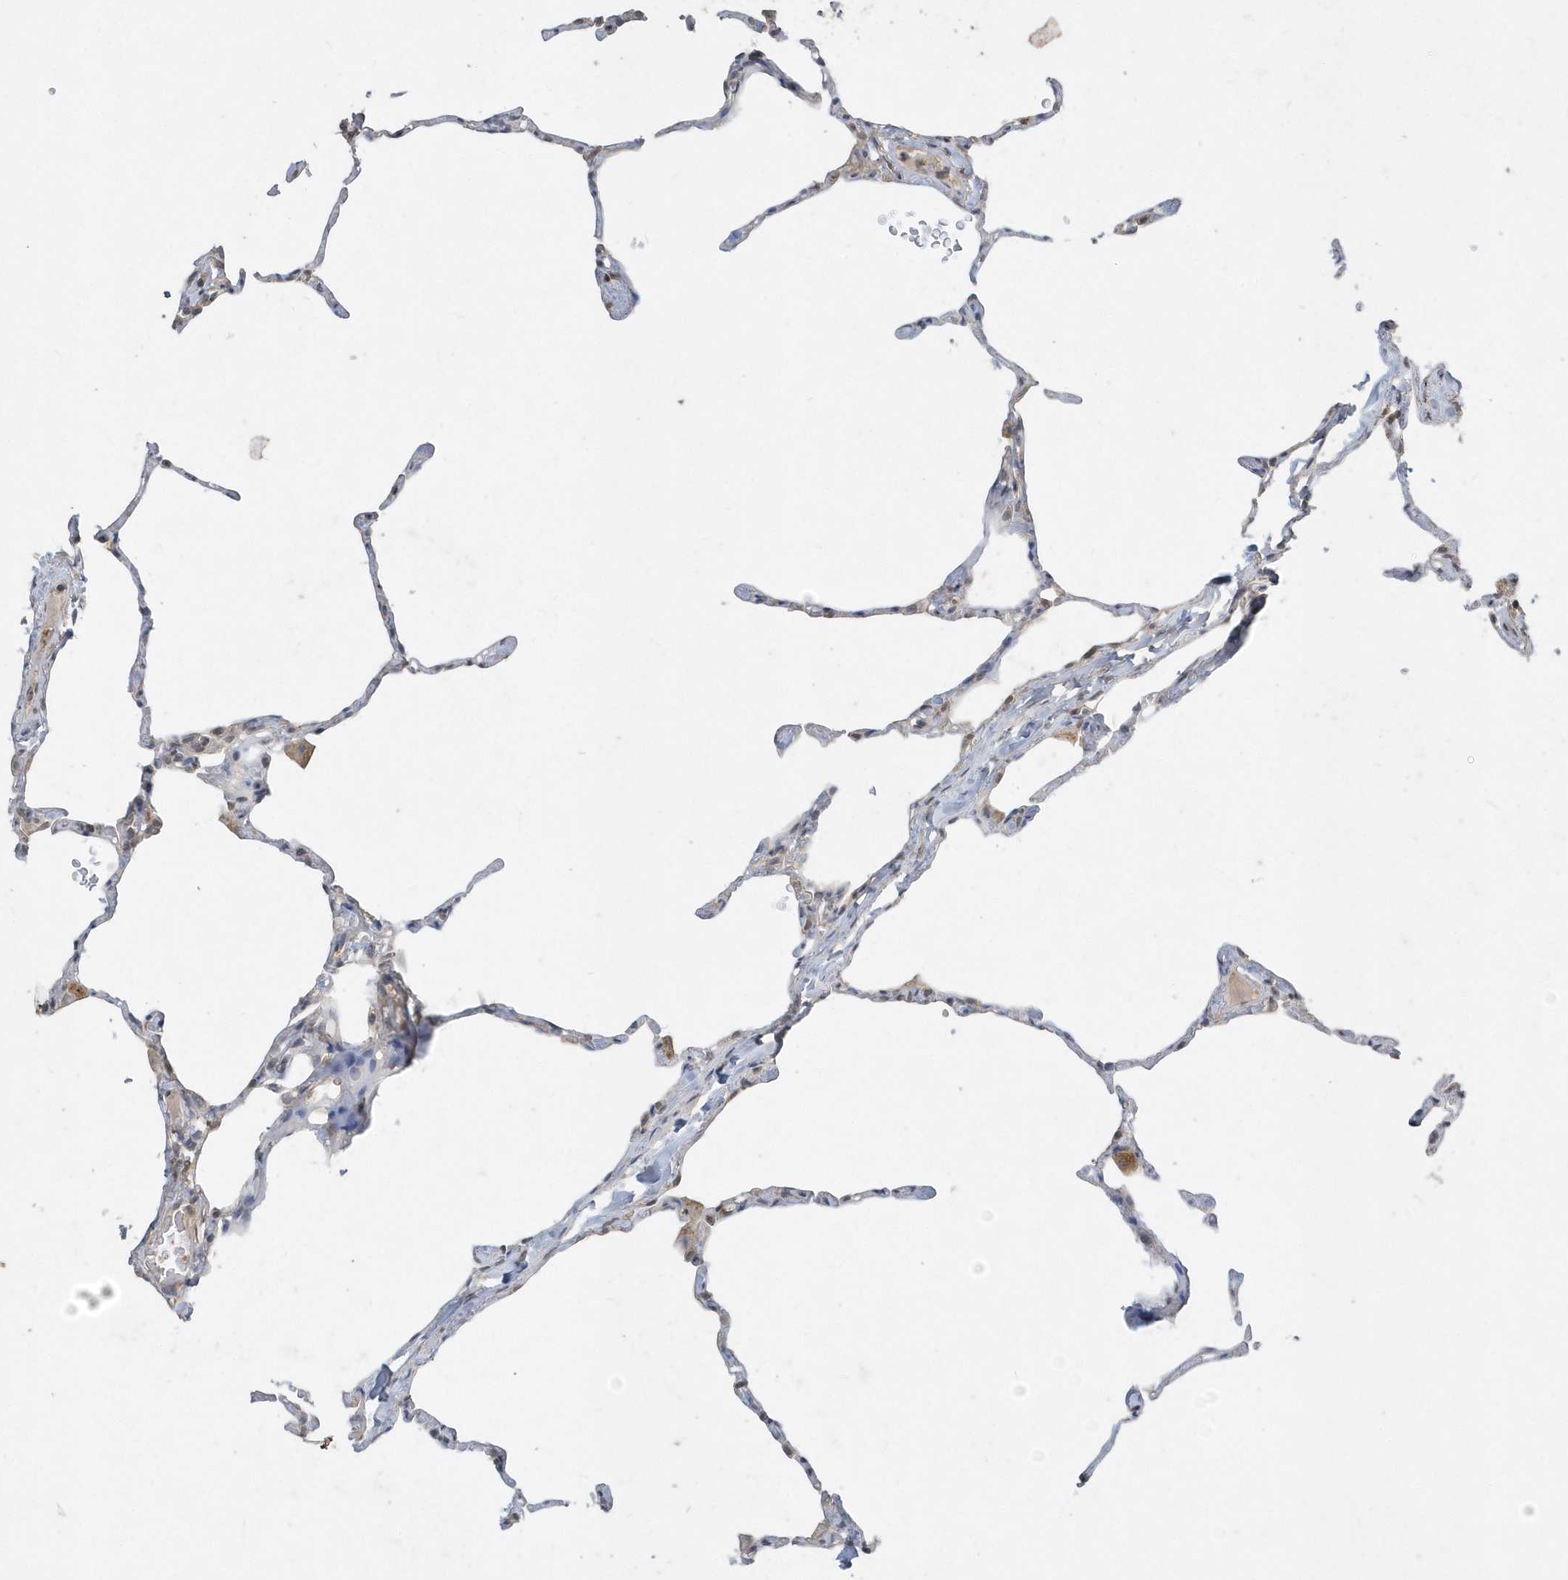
{"staining": {"intensity": "weak", "quantity": "<25%", "location": "cytoplasmic/membranous,nuclear"}, "tissue": "lung", "cell_type": "Alveolar cells", "image_type": "normal", "snomed": [{"axis": "morphology", "description": "Normal tissue, NOS"}, {"axis": "topography", "description": "Lung"}], "caption": "IHC micrograph of normal lung stained for a protein (brown), which reveals no expression in alveolar cells. Nuclei are stained in blue.", "gene": "AKR7A2", "patient": {"sex": "male", "age": 65}}